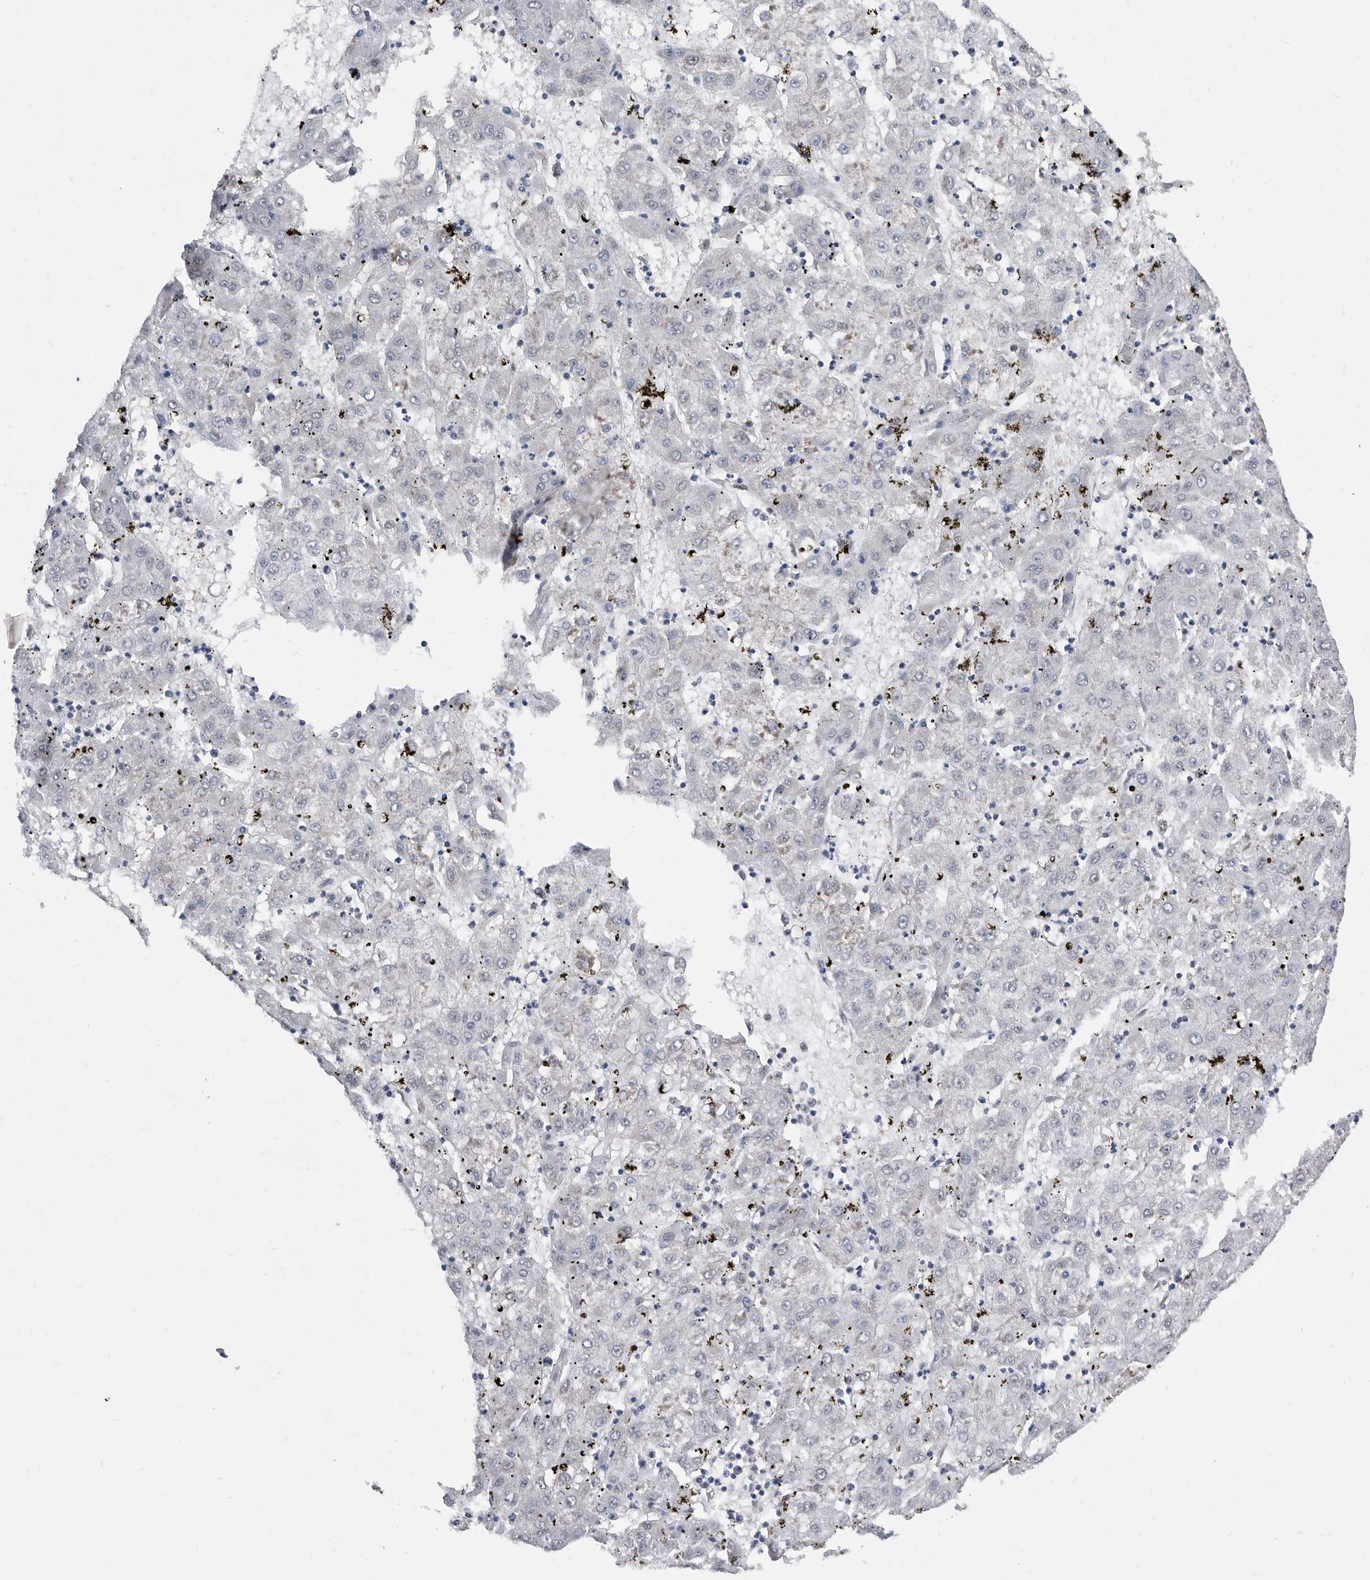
{"staining": {"intensity": "negative", "quantity": "none", "location": "none"}, "tissue": "liver cancer", "cell_type": "Tumor cells", "image_type": "cancer", "snomed": [{"axis": "morphology", "description": "Carcinoma, Hepatocellular, NOS"}, {"axis": "topography", "description": "Liver"}], "caption": "A histopathology image of liver cancer stained for a protein displays no brown staining in tumor cells.", "gene": "CCT4", "patient": {"sex": "male", "age": 72}}